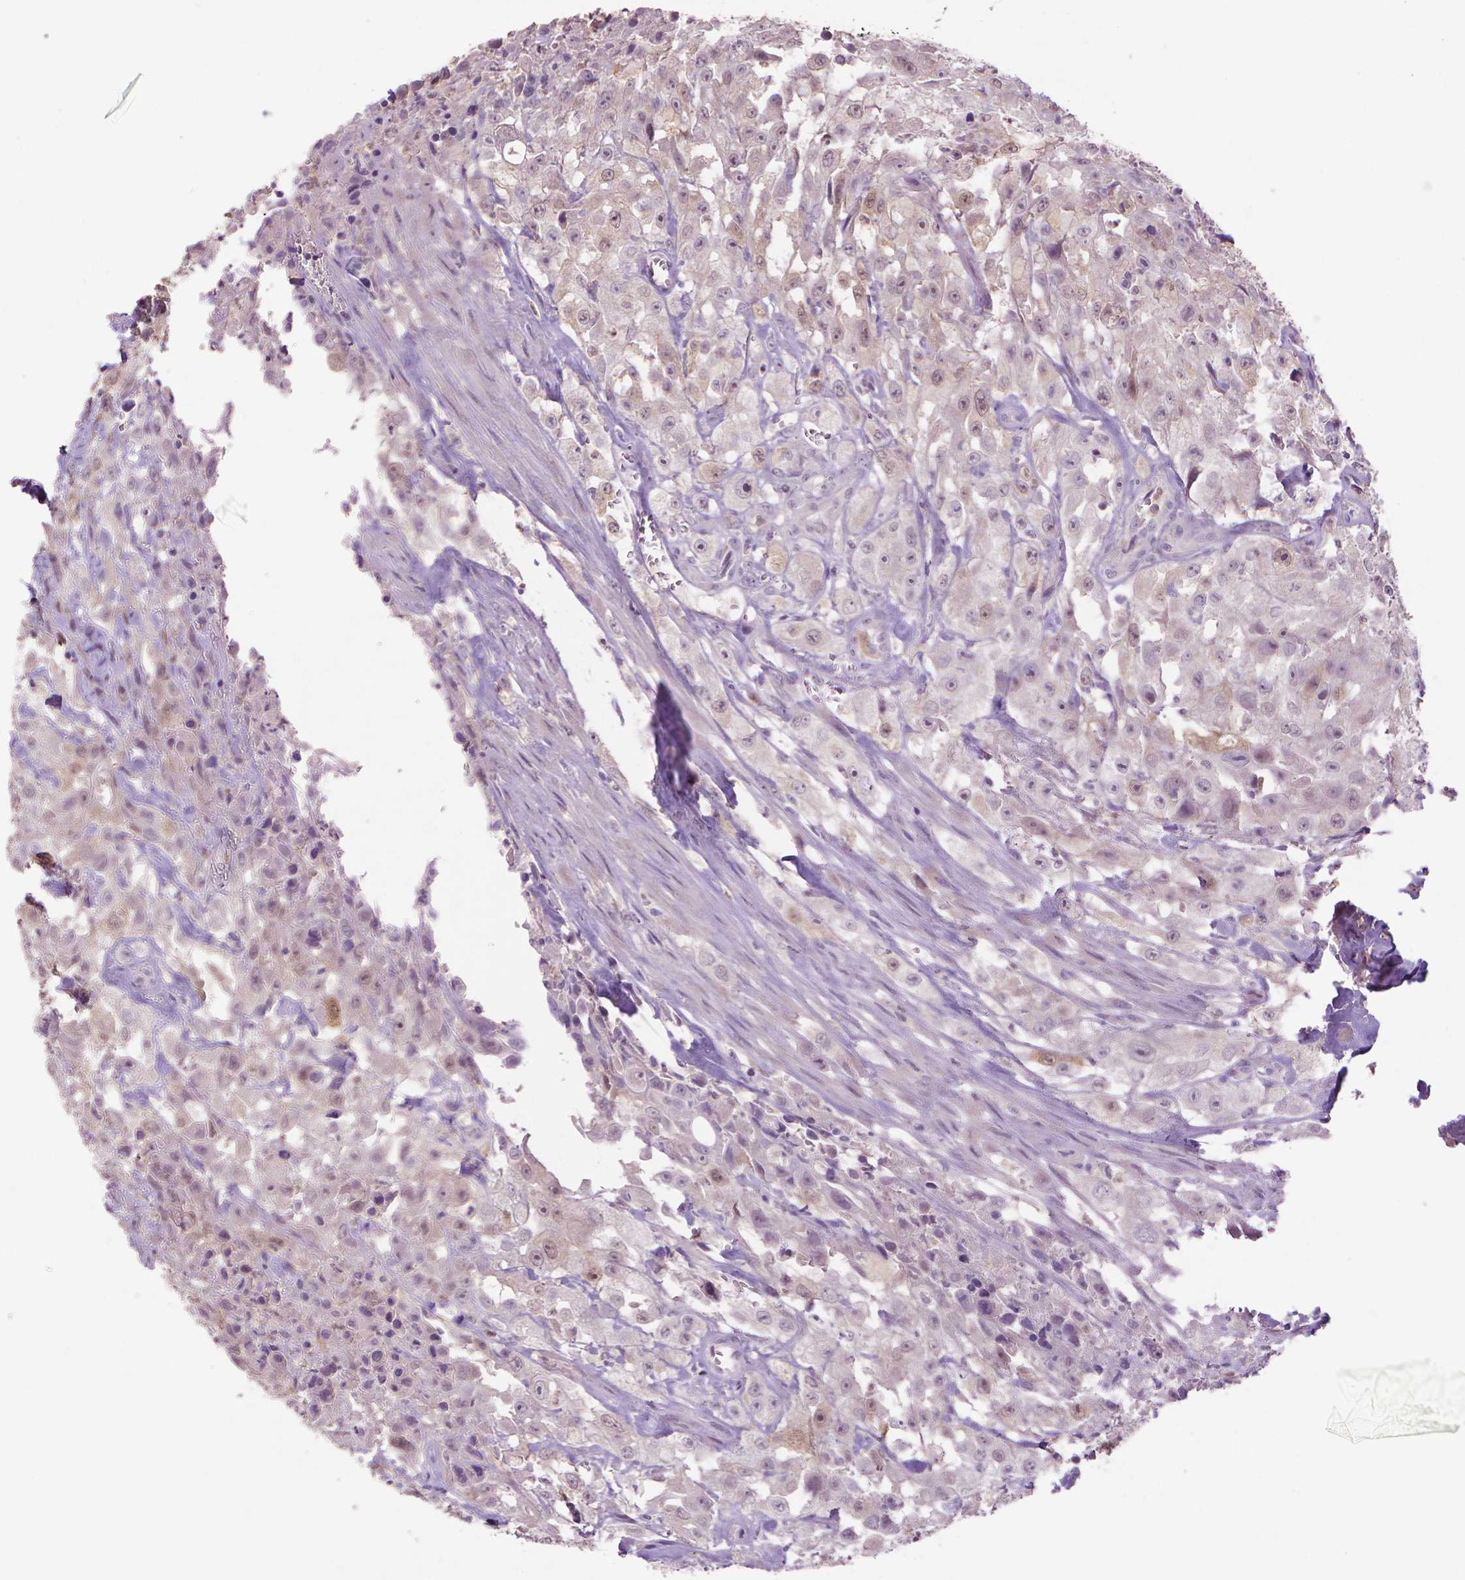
{"staining": {"intensity": "negative", "quantity": "none", "location": "none"}, "tissue": "urothelial cancer", "cell_type": "Tumor cells", "image_type": "cancer", "snomed": [{"axis": "morphology", "description": "Urothelial carcinoma, High grade"}, {"axis": "topography", "description": "Urinary bladder"}], "caption": "Photomicrograph shows no significant protein positivity in tumor cells of high-grade urothelial carcinoma.", "gene": "CDKN2D", "patient": {"sex": "male", "age": 79}}